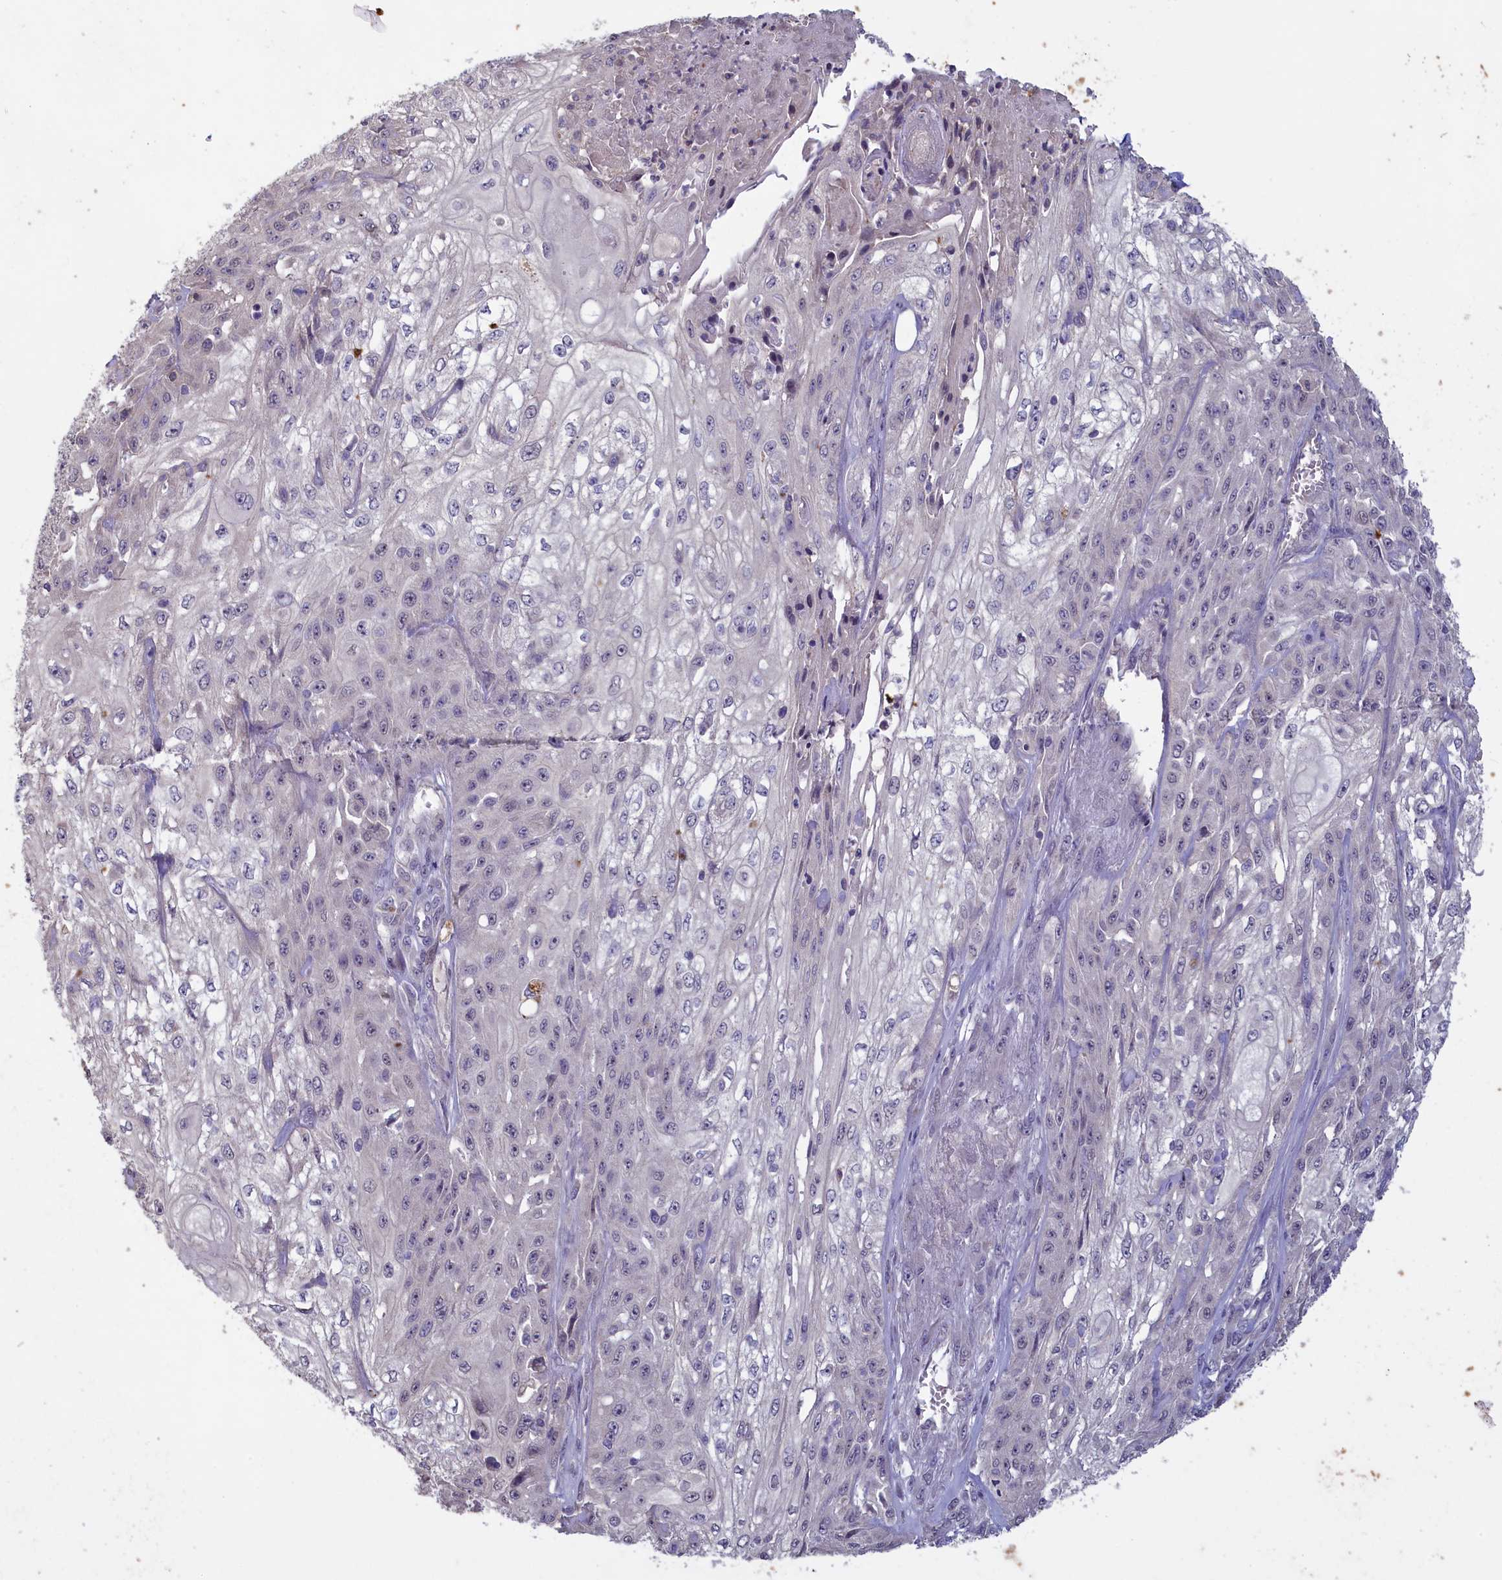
{"staining": {"intensity": "negative", "quantity": "none", "location": "none"}, "tissue": "skin cancer", "cell_type": "Tumor cells", "image_type": "cancer", "snomed": [{"axis": "morphology", "description": "Squamous cell carcinoma, NOS"}, {"axis": "morphology", "description": "Squamous cell carcinoma, metastatic, NOS"}, {"axis": "topography", "description": "Skin"}, {"axis": "topography", "description": "Lymph node"}], "caption": "Protein analysis of squamous cell carcinoma (skin) displays no significant positivity in tumor cells. (Stains: DAB immunohistochemistry with hematoxylin counter stain, Microscopy: brightfield microscopy at high magnification).", "gene": "ATF7IP2", "patient": {"sex": "male", "age": 75}}